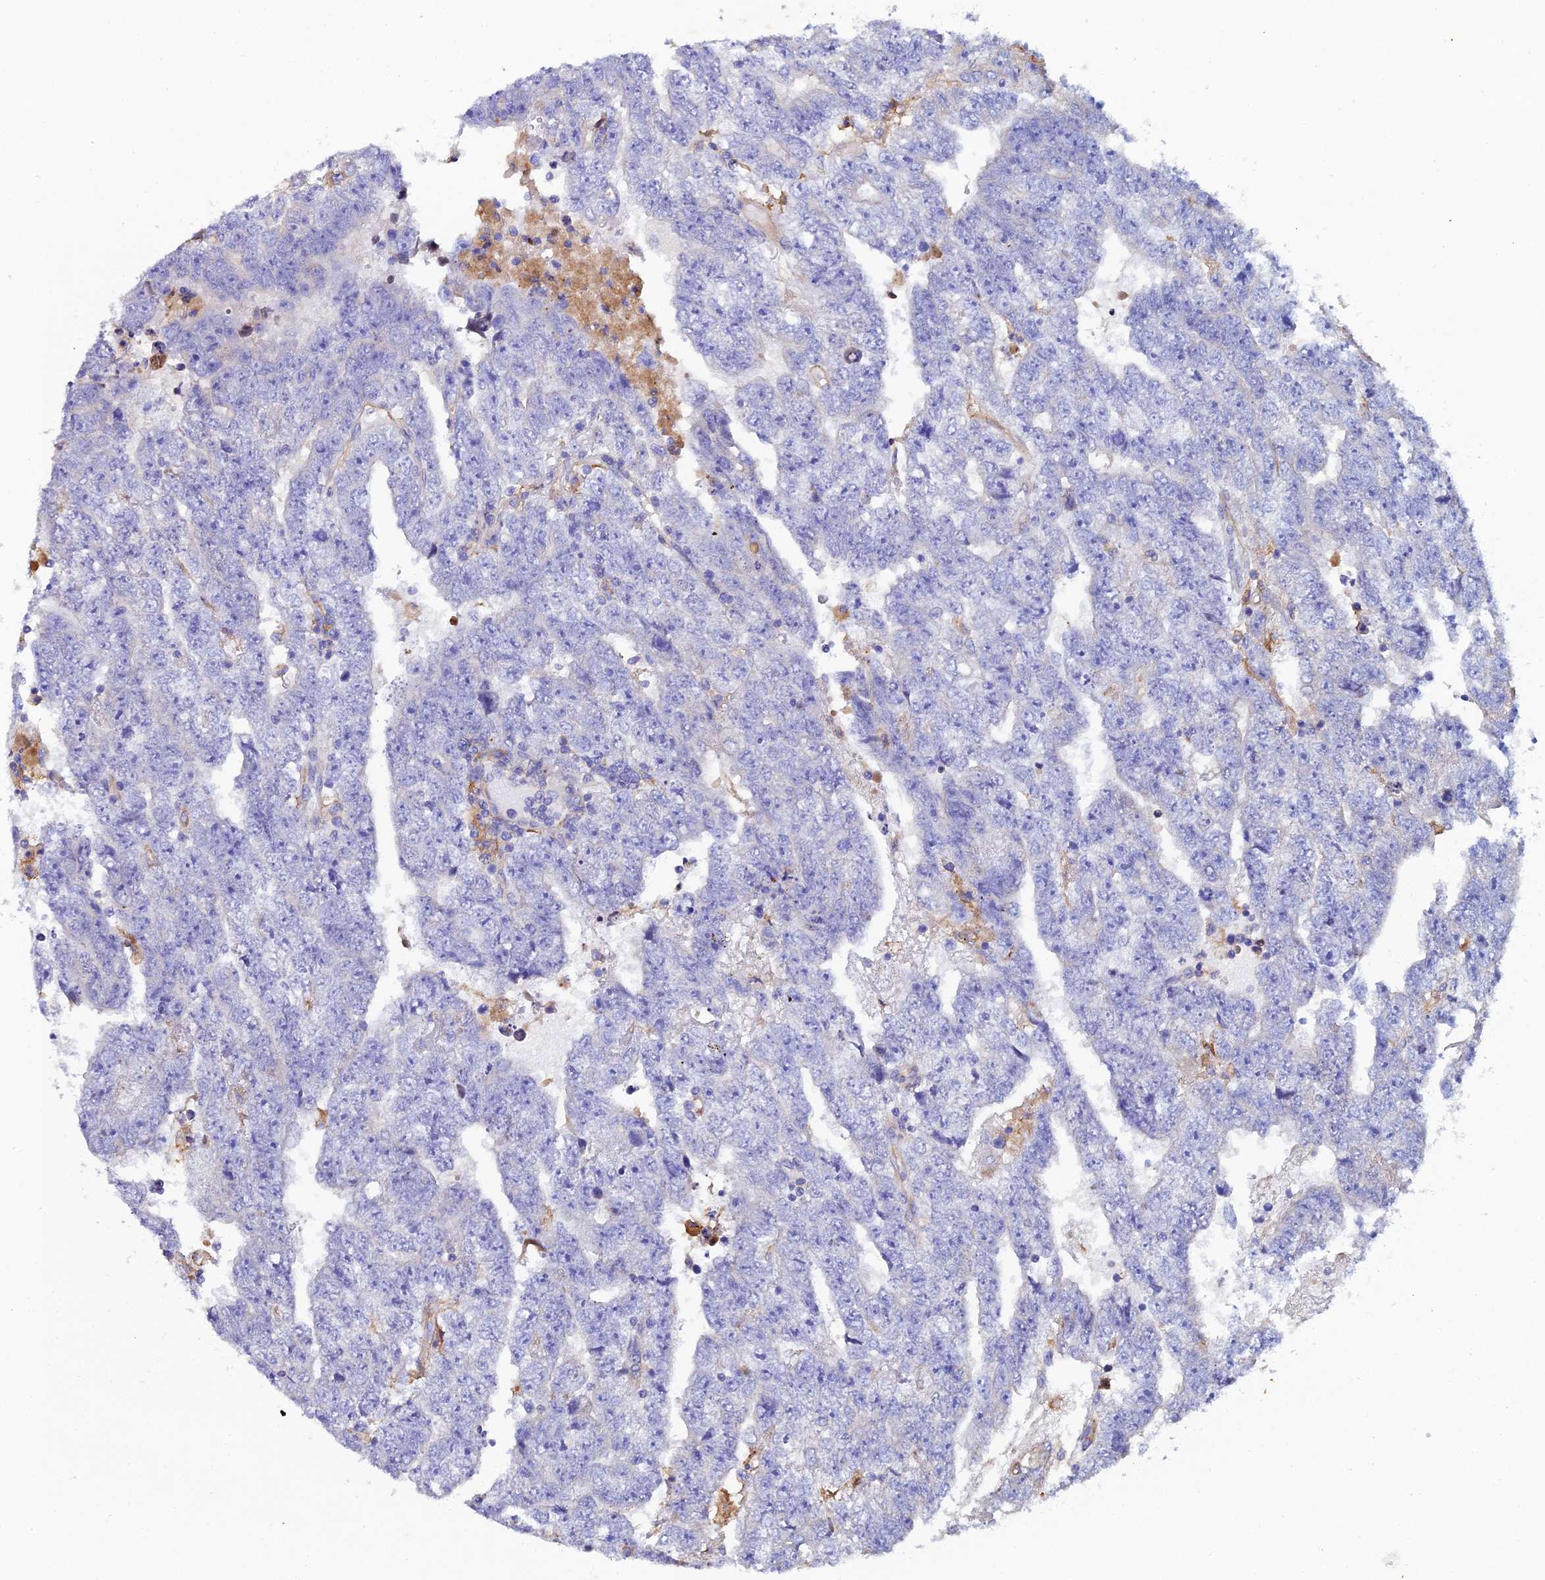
{"staining": {"intensity": "negative", "quantity": "none", "location": "none"}, "tissue": "testis cancer", "cell_type": "Tumor cells", "image_type": "cancer", "snomed": [{"axis": "morphology", "description": "Carcinoma, Embryonal, NOS"}, {"axis": "topography", "description": "Testis"}], "caption": "A high-resolution micrograph shows immunohistochemistry staining of testis cancer (embryonal carcinoma), which shows no significant expression in tumor cells.", "gene": "C6", "patient": {"sex": "male", "age": 25}}